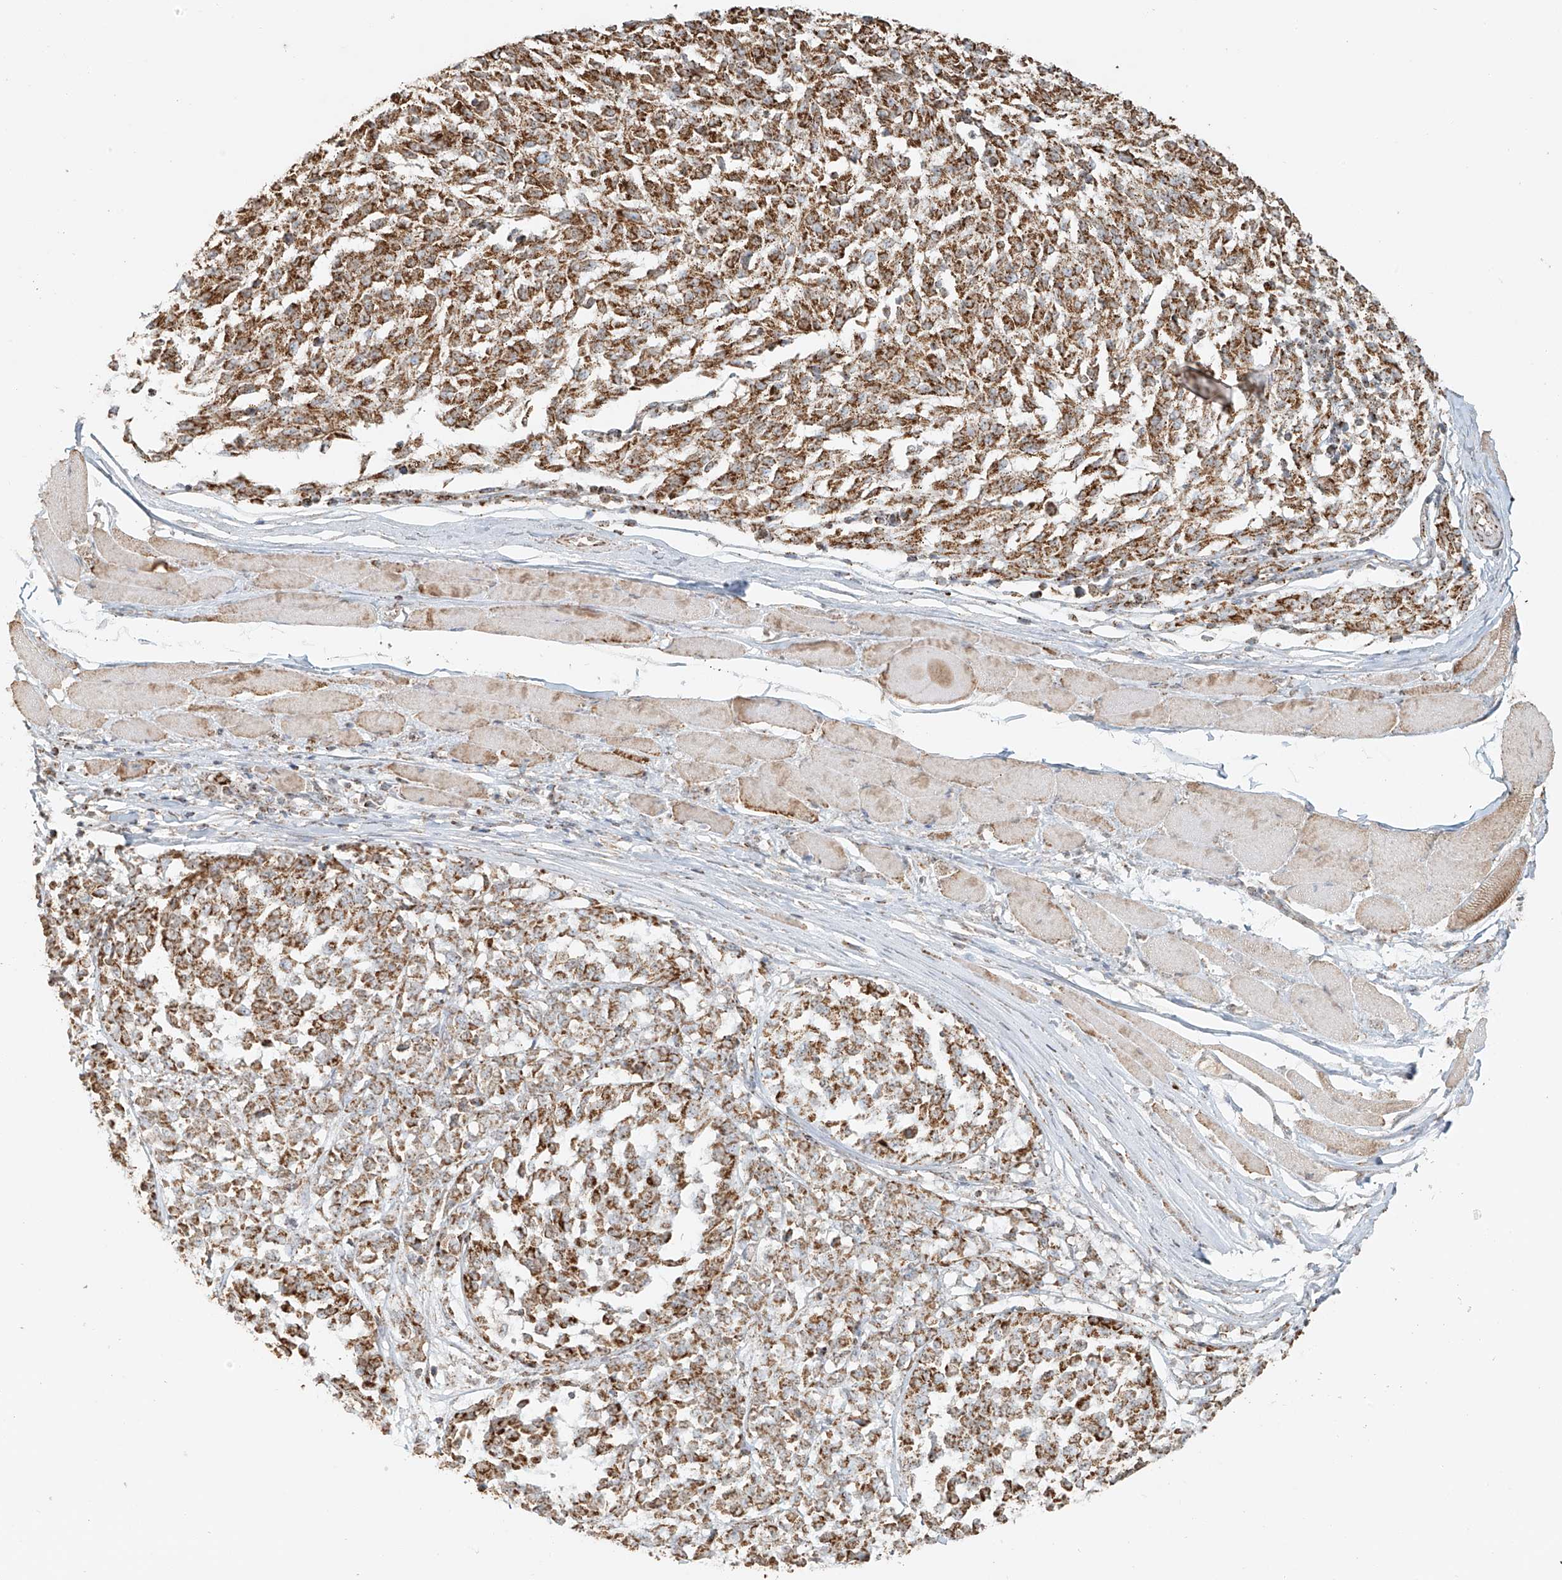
{"staining": {"intensity": "moderate", "quantity": ">75%", "location": "cytoplasmic/membranous"}, "tissue": "melanoma", "cell_type": "Tumor cells", "image_type": "cancer", "snomed": [{"axis": "morphology", "description": "Malignant melanoma, NOS"}, {"axis": "topography", "description": "Skin"}], "caption": "Malignant melanoma tissue shows moderate cytoplasmic/membranous positivity in approximately >75% of tumor cells", "gene": "MIPEP", "patient": {"sex": "female", "age": 72}}